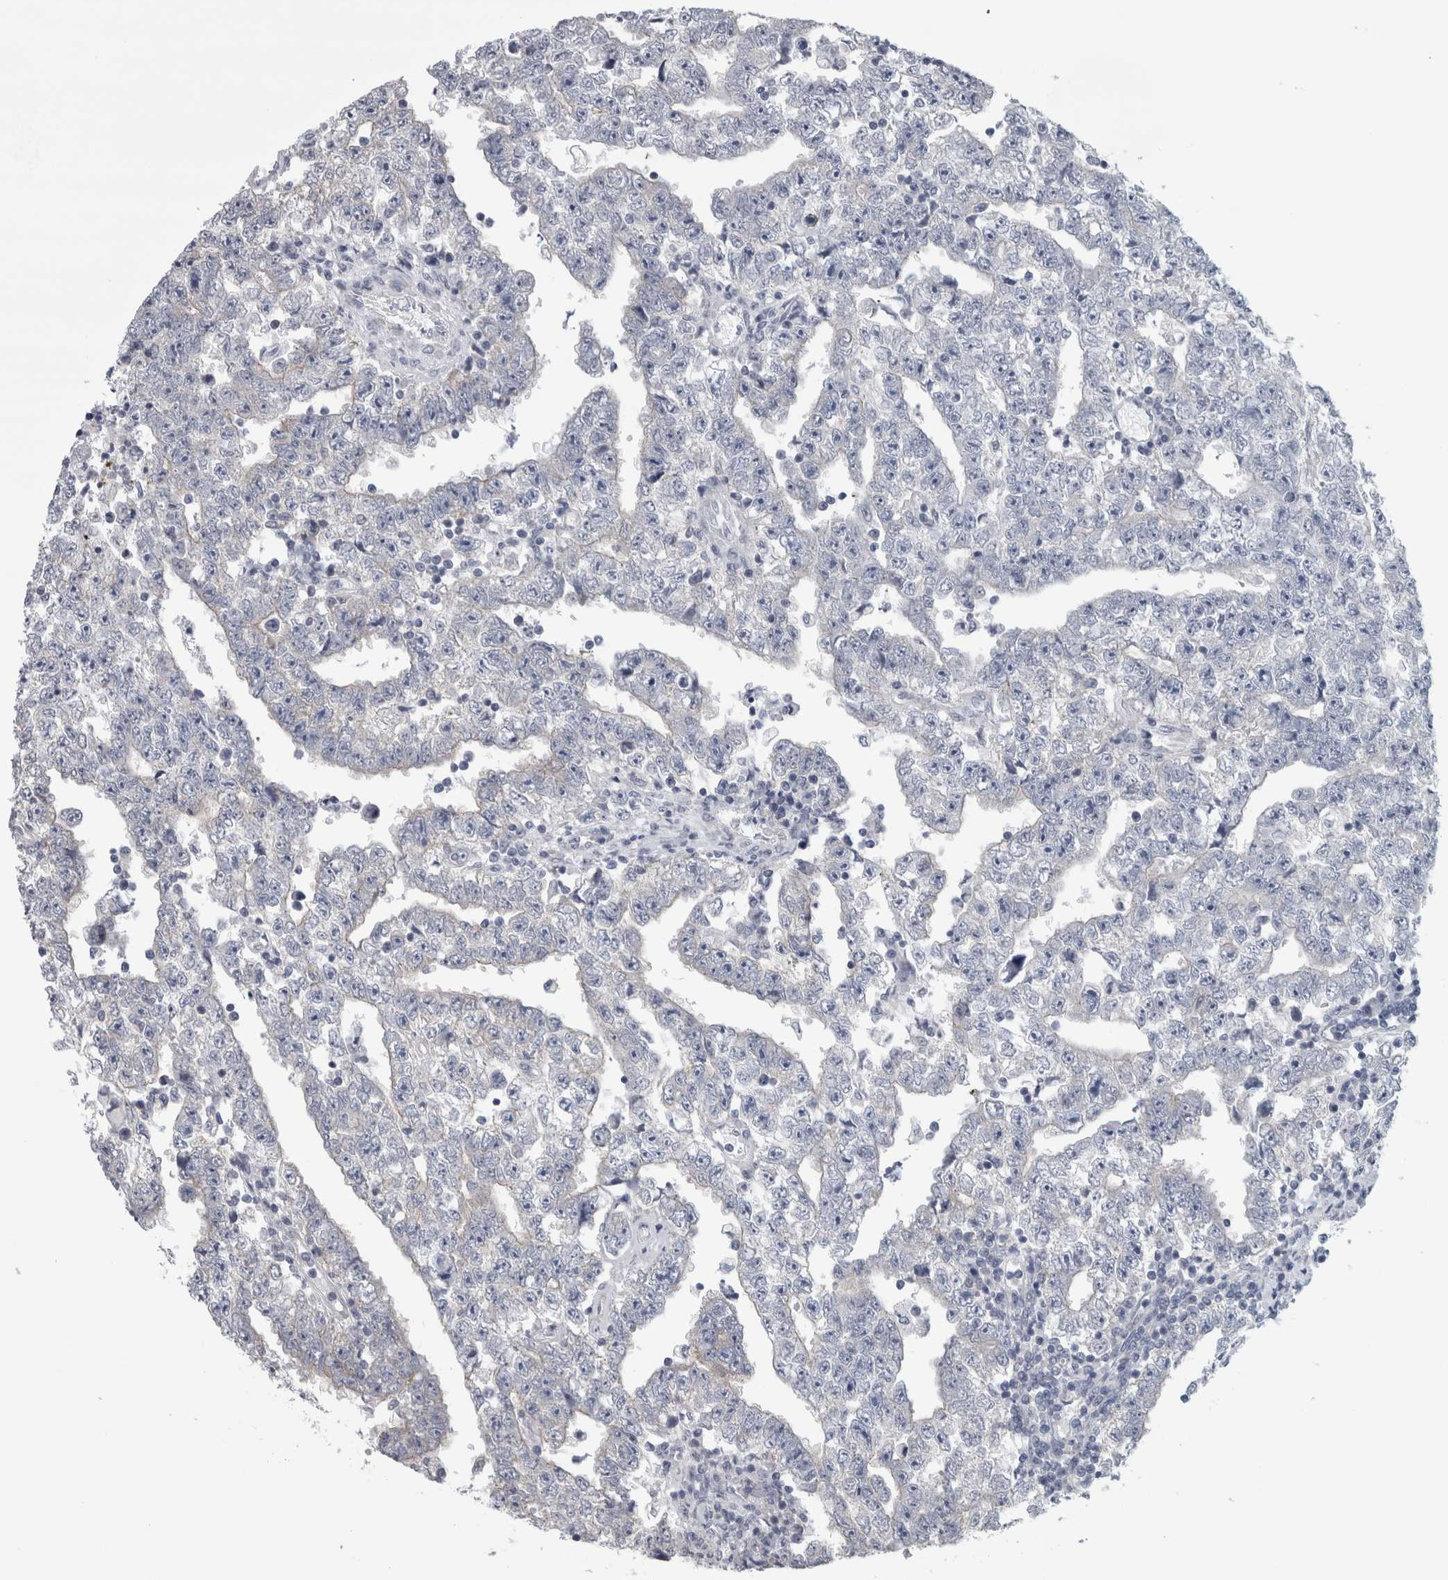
{"staining": {"intensity": "negative", "quantity": "none", "location": "none"}, "tissue": "testis cancer", "cell_type": "Tumor cells", "image_type": "cancer", "snomed": [{"axis": "morphology", "description": "Carcinoma, Embryonal, NOS"}, {"axis": "topography", "description": "Testis"}], "caption": "DAB immunohistochemical staining of human embryonal carcinoma (testis) demonstrates no significant expression in tumor cells.", "gene": "PRRC2C", "patient": {"sex": "male", "age": 25}}